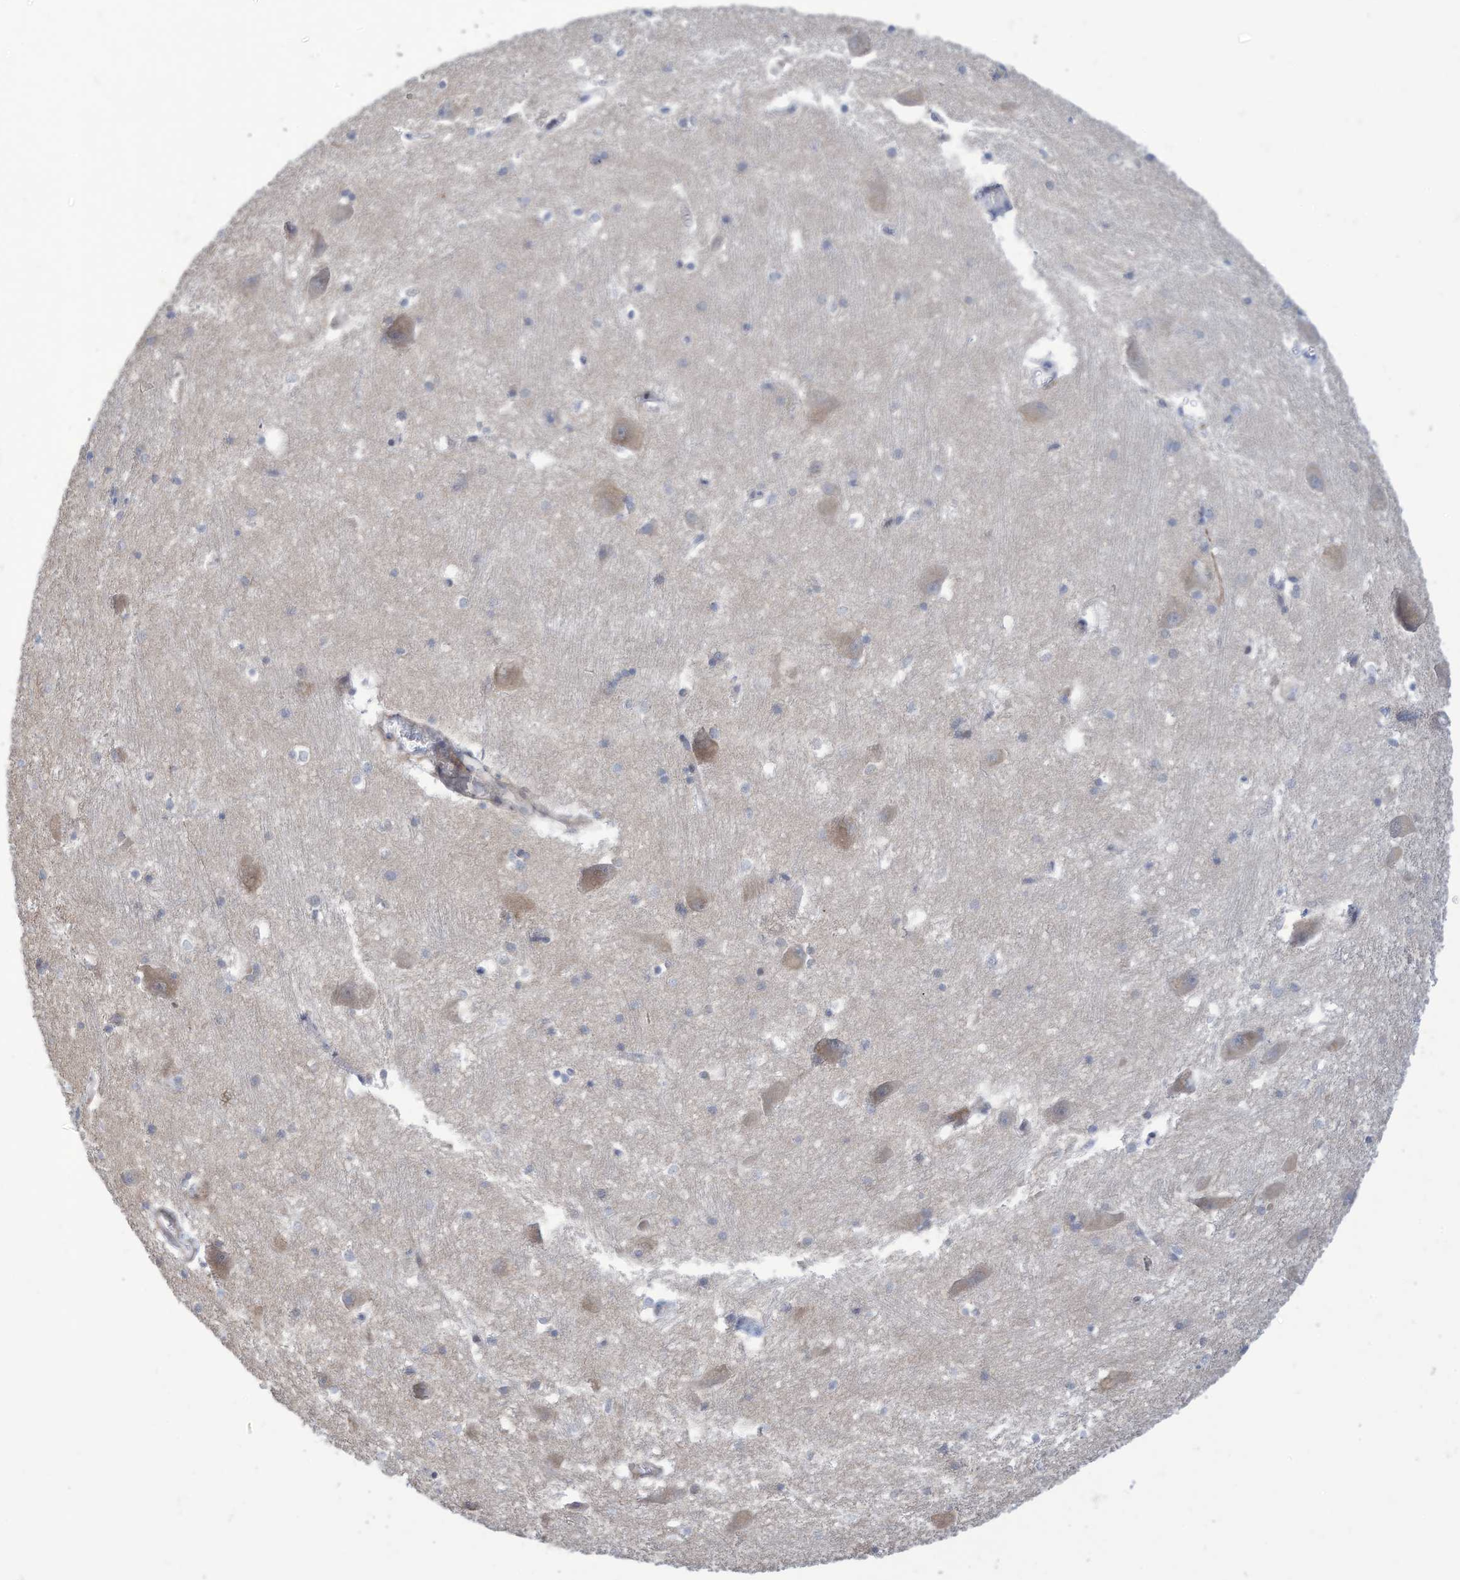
{"staining": {"intensity": "negative", "quantity": "none", "location": "none"}, "tissue": "caudate", "cell_type": "Glial cells", "image_type": "normal", "snomed": [{"axis": "morphology", "description": "Normal tissue, NOS"}, {"axis": "topography", "description": "Lateral ventricle wall"}], "caption": "The photomicrograph demonstrates no significant positivity in glial cells of caudate.", "gene": "ZNF292", "patient": {"sex": "male", "age": 37}}